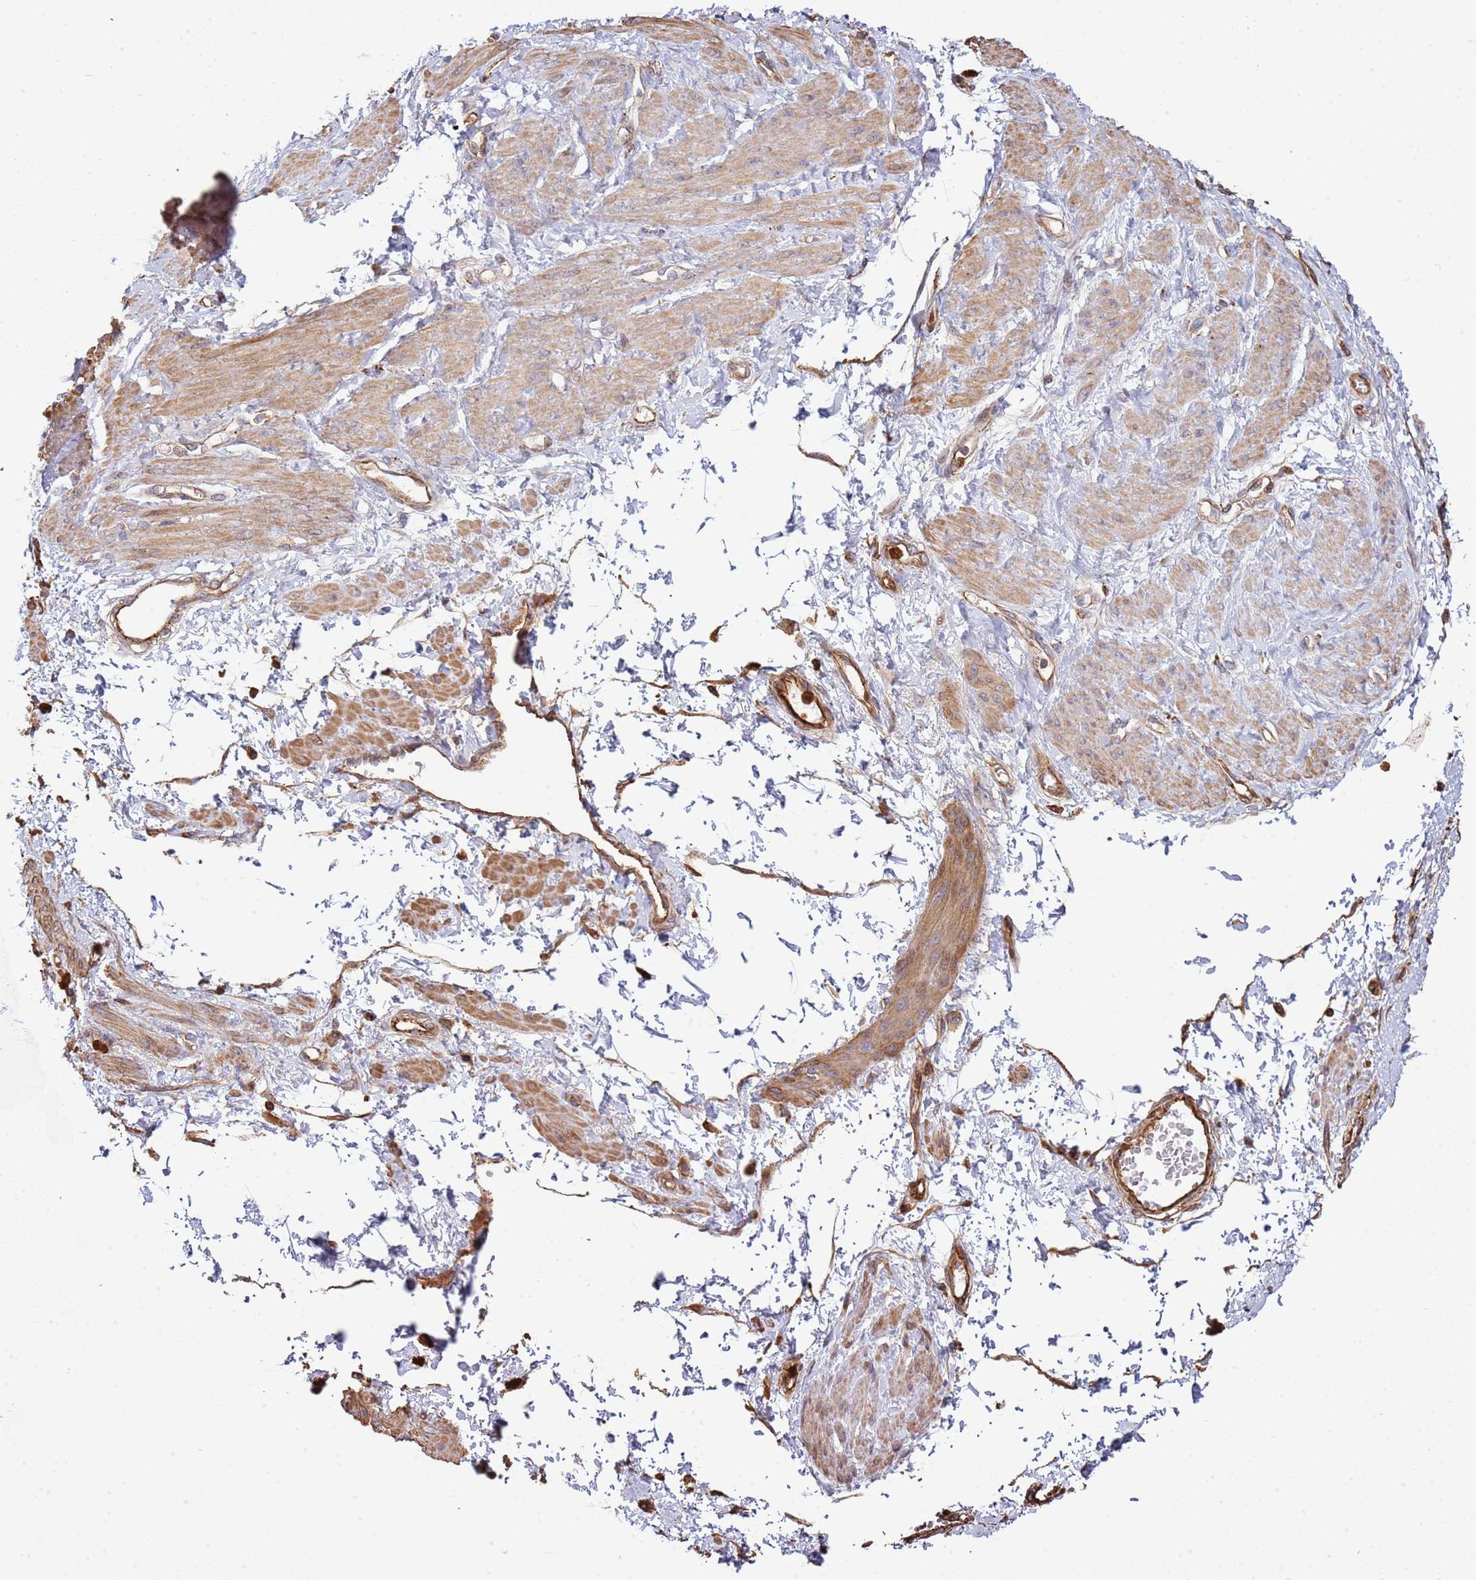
{"staining": {"intensity": "moderate", "quantity": ">75%", "location": "cytoplasmic/membranous"}, "tissue": "smooth muscle", "cell_type": "Smooth muscle cells", "image_type": "normal", "snomed": [{"axis": "morphology", "description": "Normal tissue, NOS"}, {"axis": "topography", "description": "Smooth muscle"}, {"axis": "topography", "description": "Uterus"}], "caption": "IHC of unremarkable smooth muscle reveals medium levels of moderate cytoplasmic/membranous expression in approximately >75% of smooth muscle cells.", "gene": "NDUFAF4", "patient": {"sex": "female", "age": 39}}